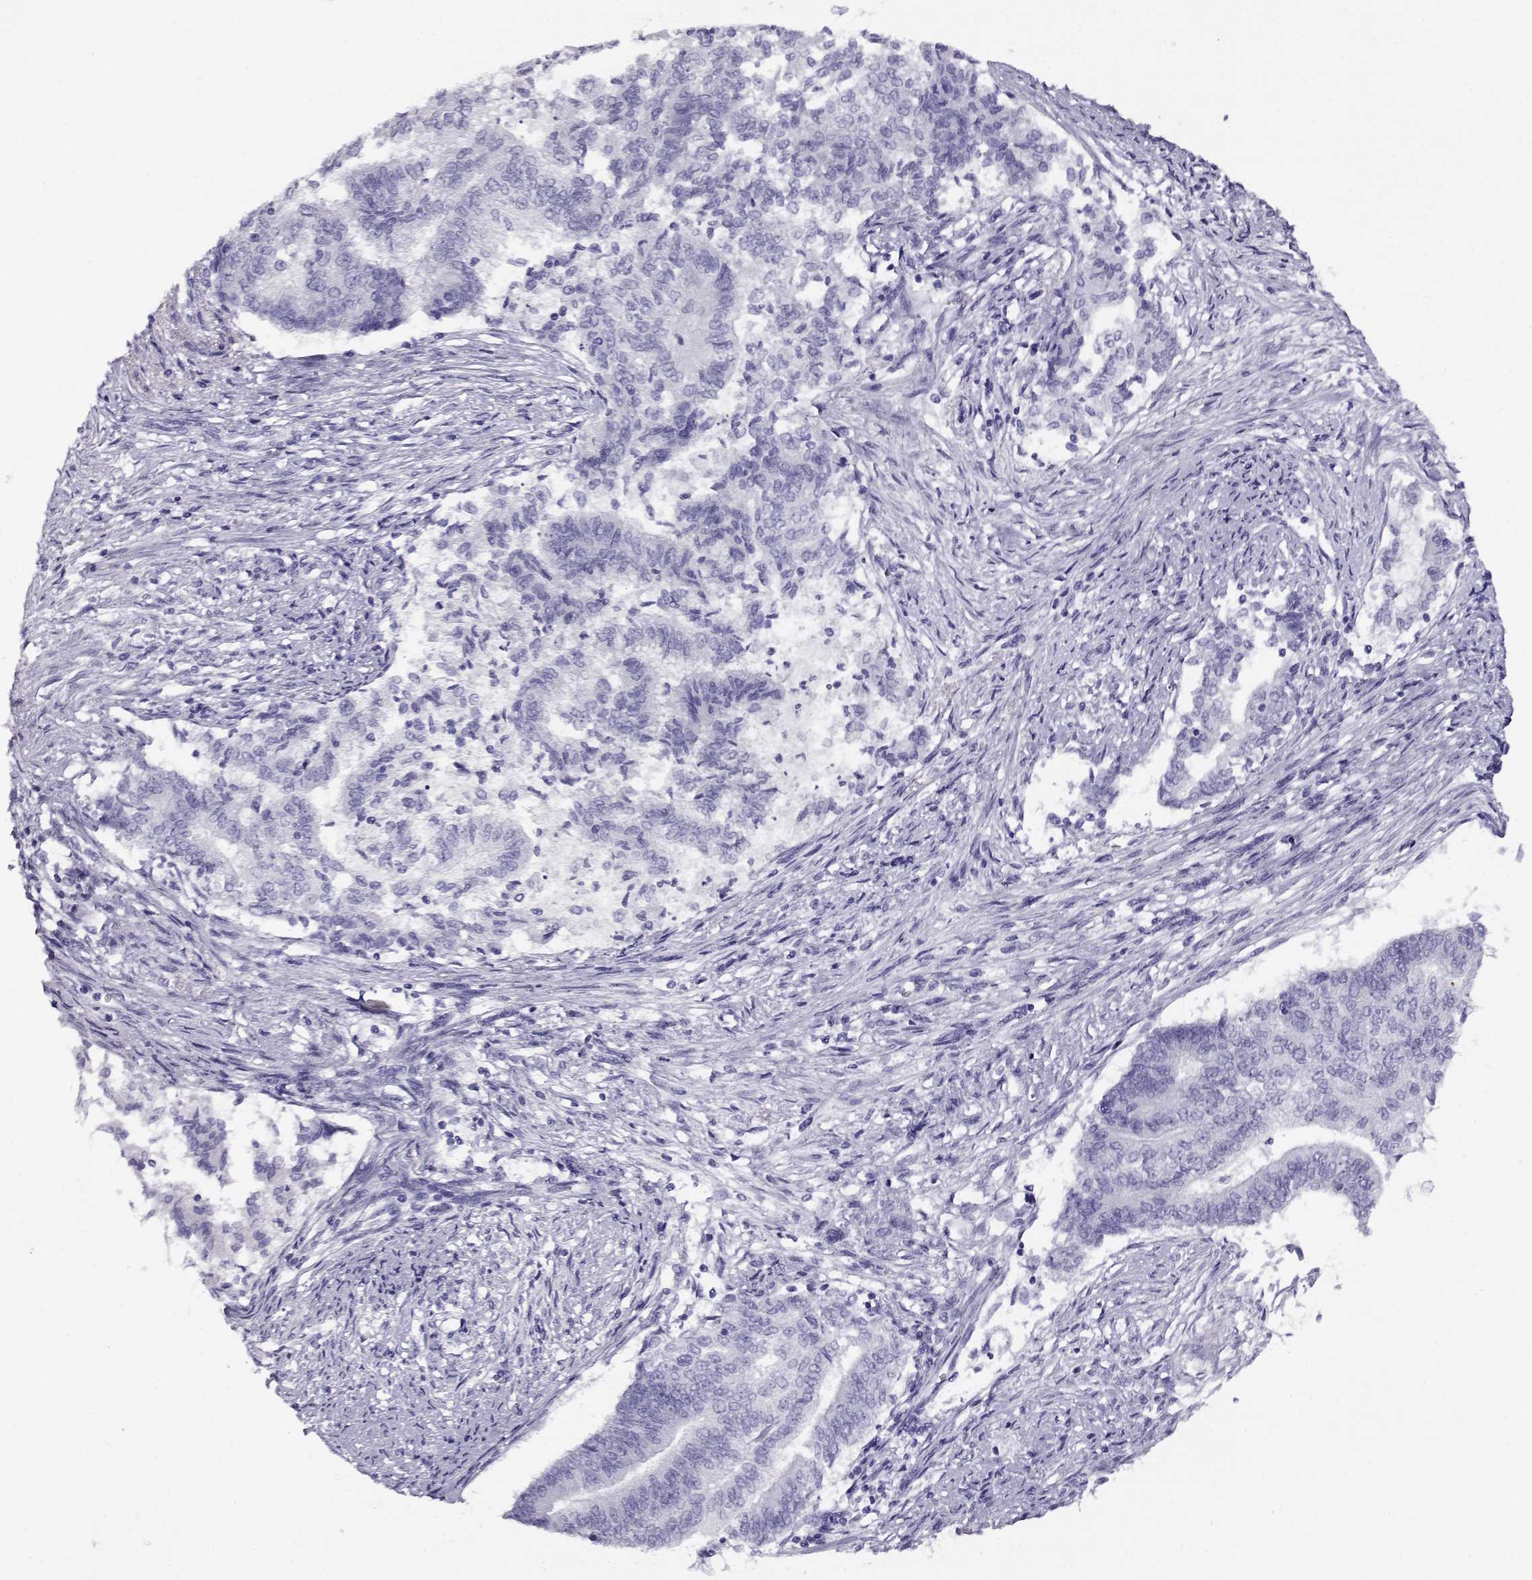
{"staining": {"intensity": "negative", "quantity": "none", "location": "none"}, "tissue": "endometrial cancer", "cell_type": "Tumor cells", "image_type": "cancer", "snomed": [{"axis": "morphology", "description": "Adenocarcinoma, NOS"}, {"axis": "topography", "description": "Endometrium"}], "caption": "Endometrial adenocarcinoma stained for a protein using IHC reveals no staining tumor cells.", "gene": "RHOXF2", "patient": {"sex": "female", "age": 65}}